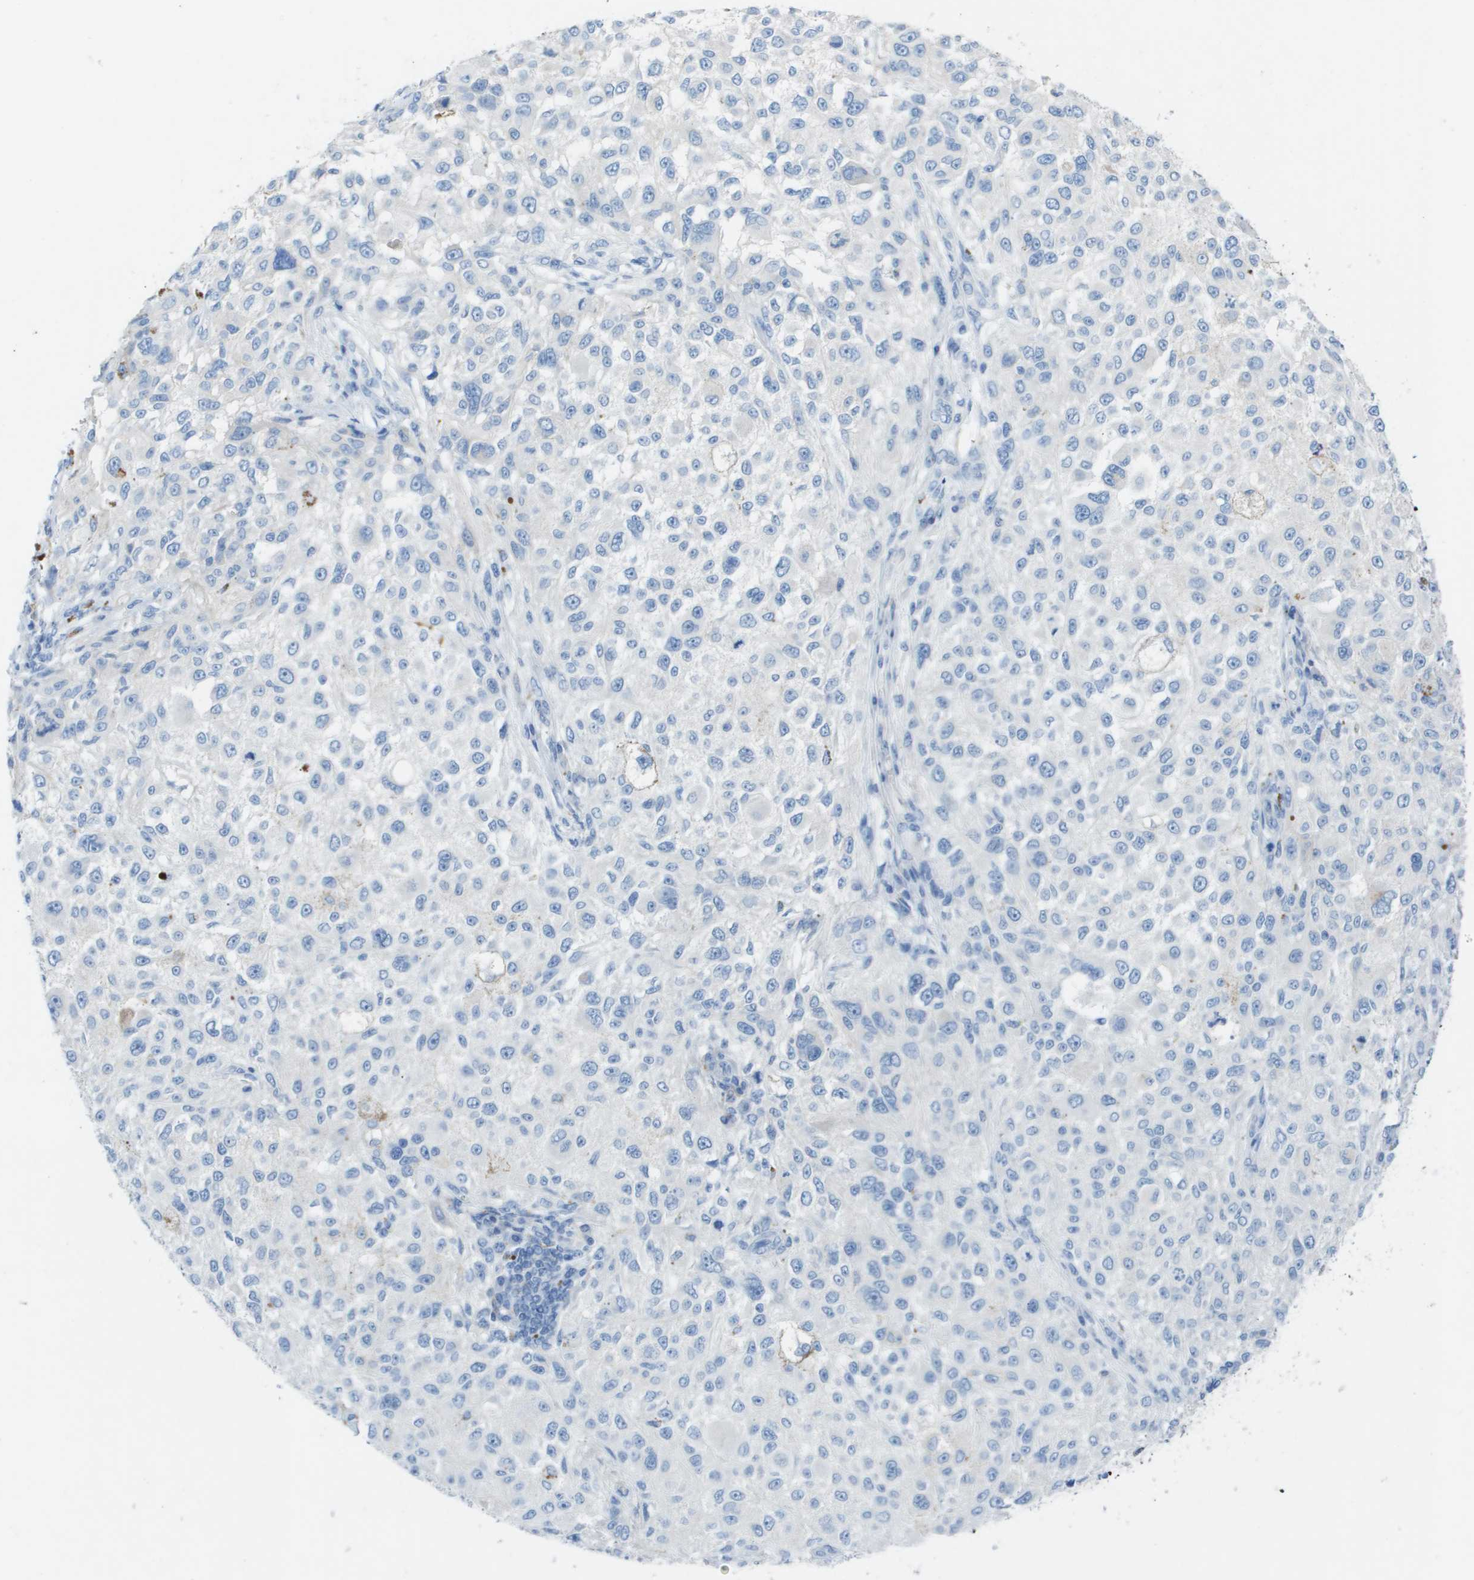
{"staining": {"intensity": "negative", "quantity": "none", "location": "none"}, "tissue": "melanoma", "cell_type": "Tumor cells", "image_type": "cancer", "snomed": [{"axis": "morphology", "description": "Necrosis, NOS"}, {"axis": "morphology", "description": "Malignant melanoma, NOS"}, {"axis": "topography", "description": "Skin"}], "caption": "High magnification brightfield microscopy of melanoma stained with DAB (3,3'-diaminobenzidine) (brown) and counterstained with hematoxylin (blue): tumor cells show no significant positivity. Nuclei are stained in blue.", "gene": "CD46", "patient": {"sex": "female", "age": 87}}